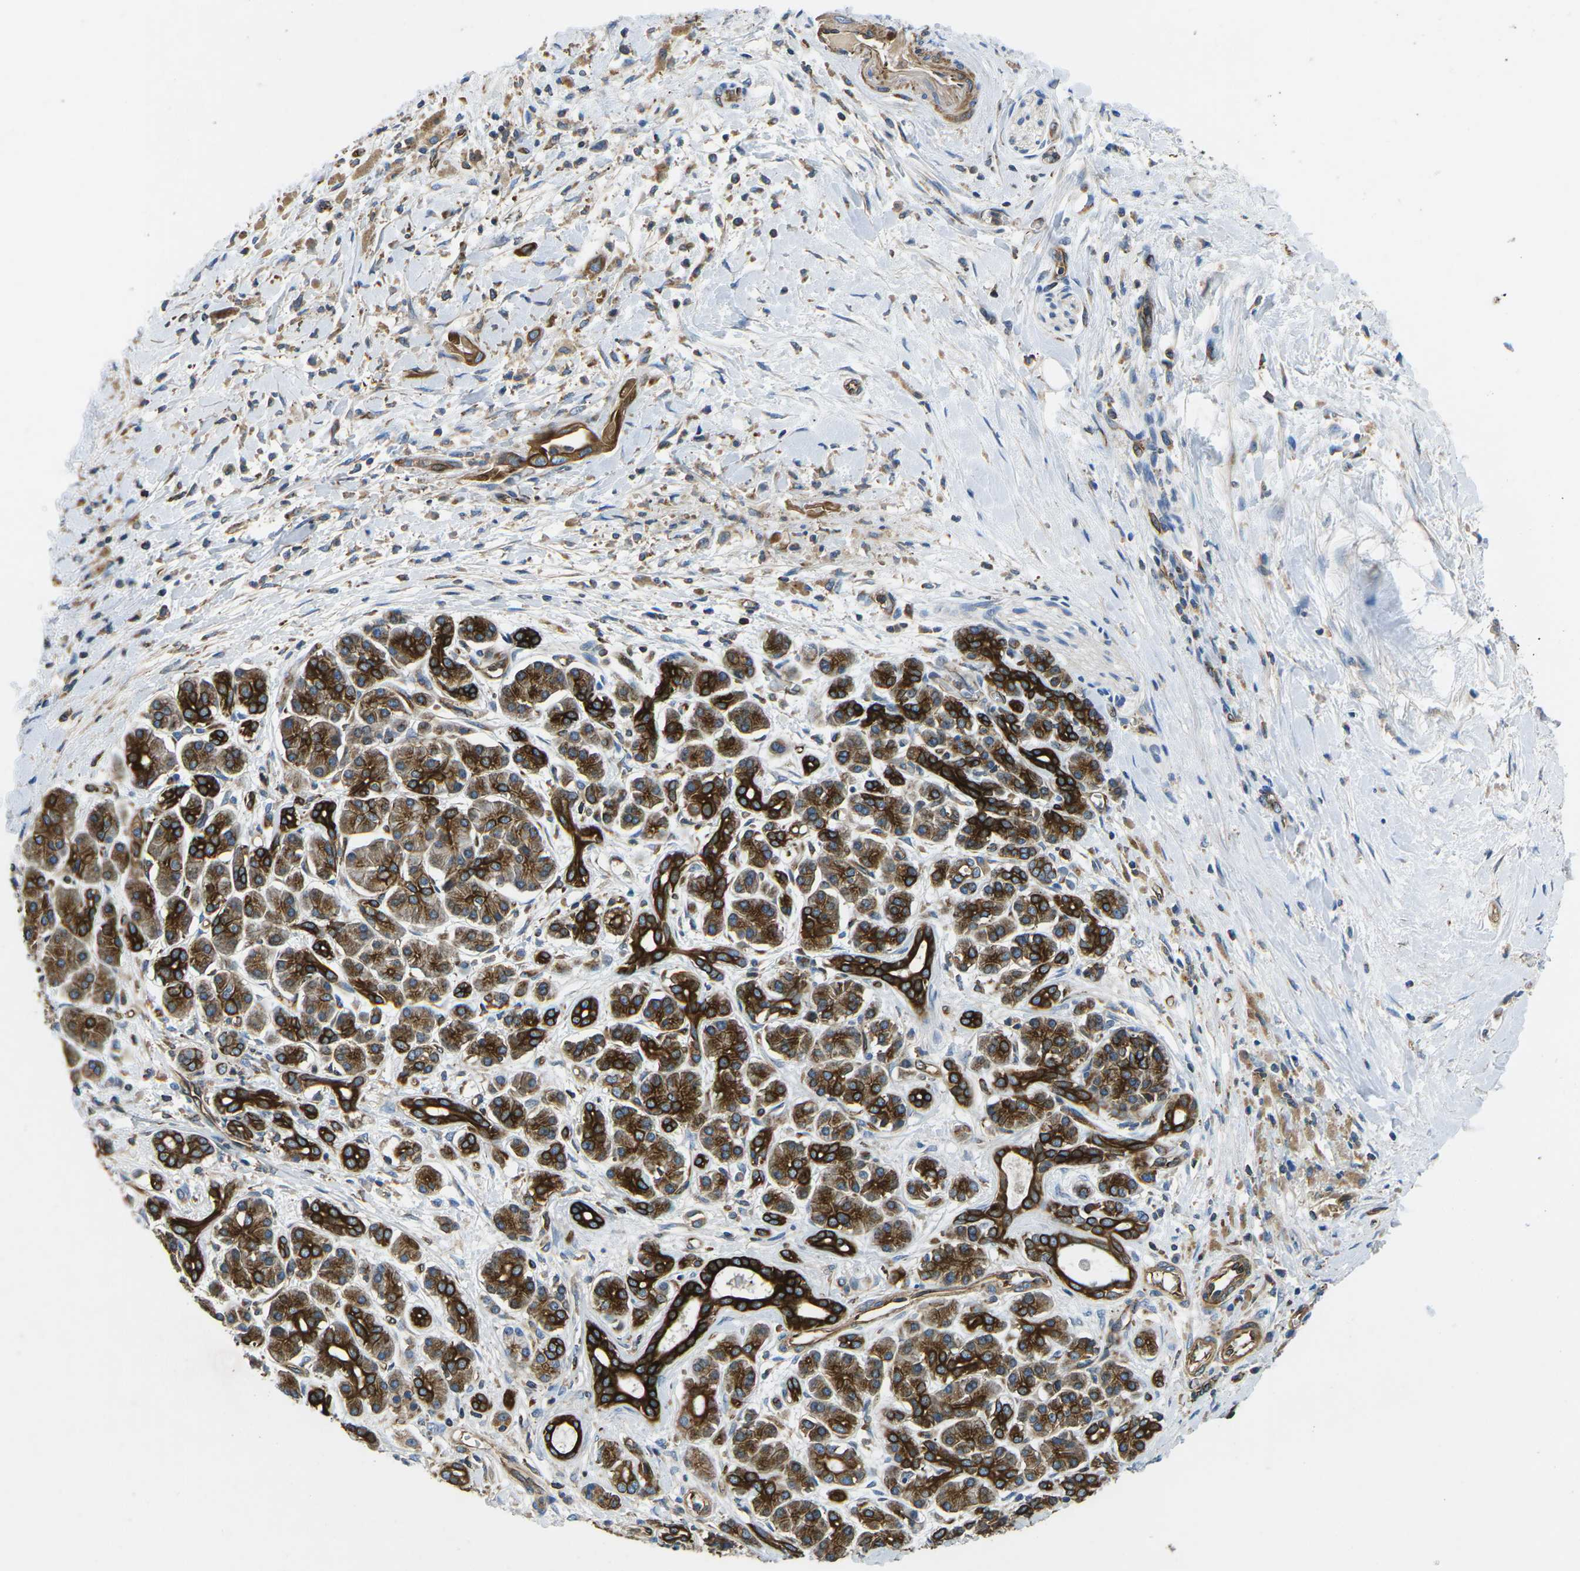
{"staining": {"intensity": "strong", "quantity": ">75%", "location": "cytoplasmic/membranous"}, "tissue": "pancreatic cancer", "cell_type": "Tumor cells", "image_type": "cancer", "snomed": [{"axis": "morphology", "description": "Adenocarcinoma, NOS"}, {"axis": "topography", "description": "Pancreas"}], "caption": "The immunohistochemical stain labels strong cytoplasmic/membranous expression in tumor cells of pancreatic cancer (adenocarcinoma) tissue.", "gene": "KCNJ15", "patient": {"sex": "male", "age": 55}}